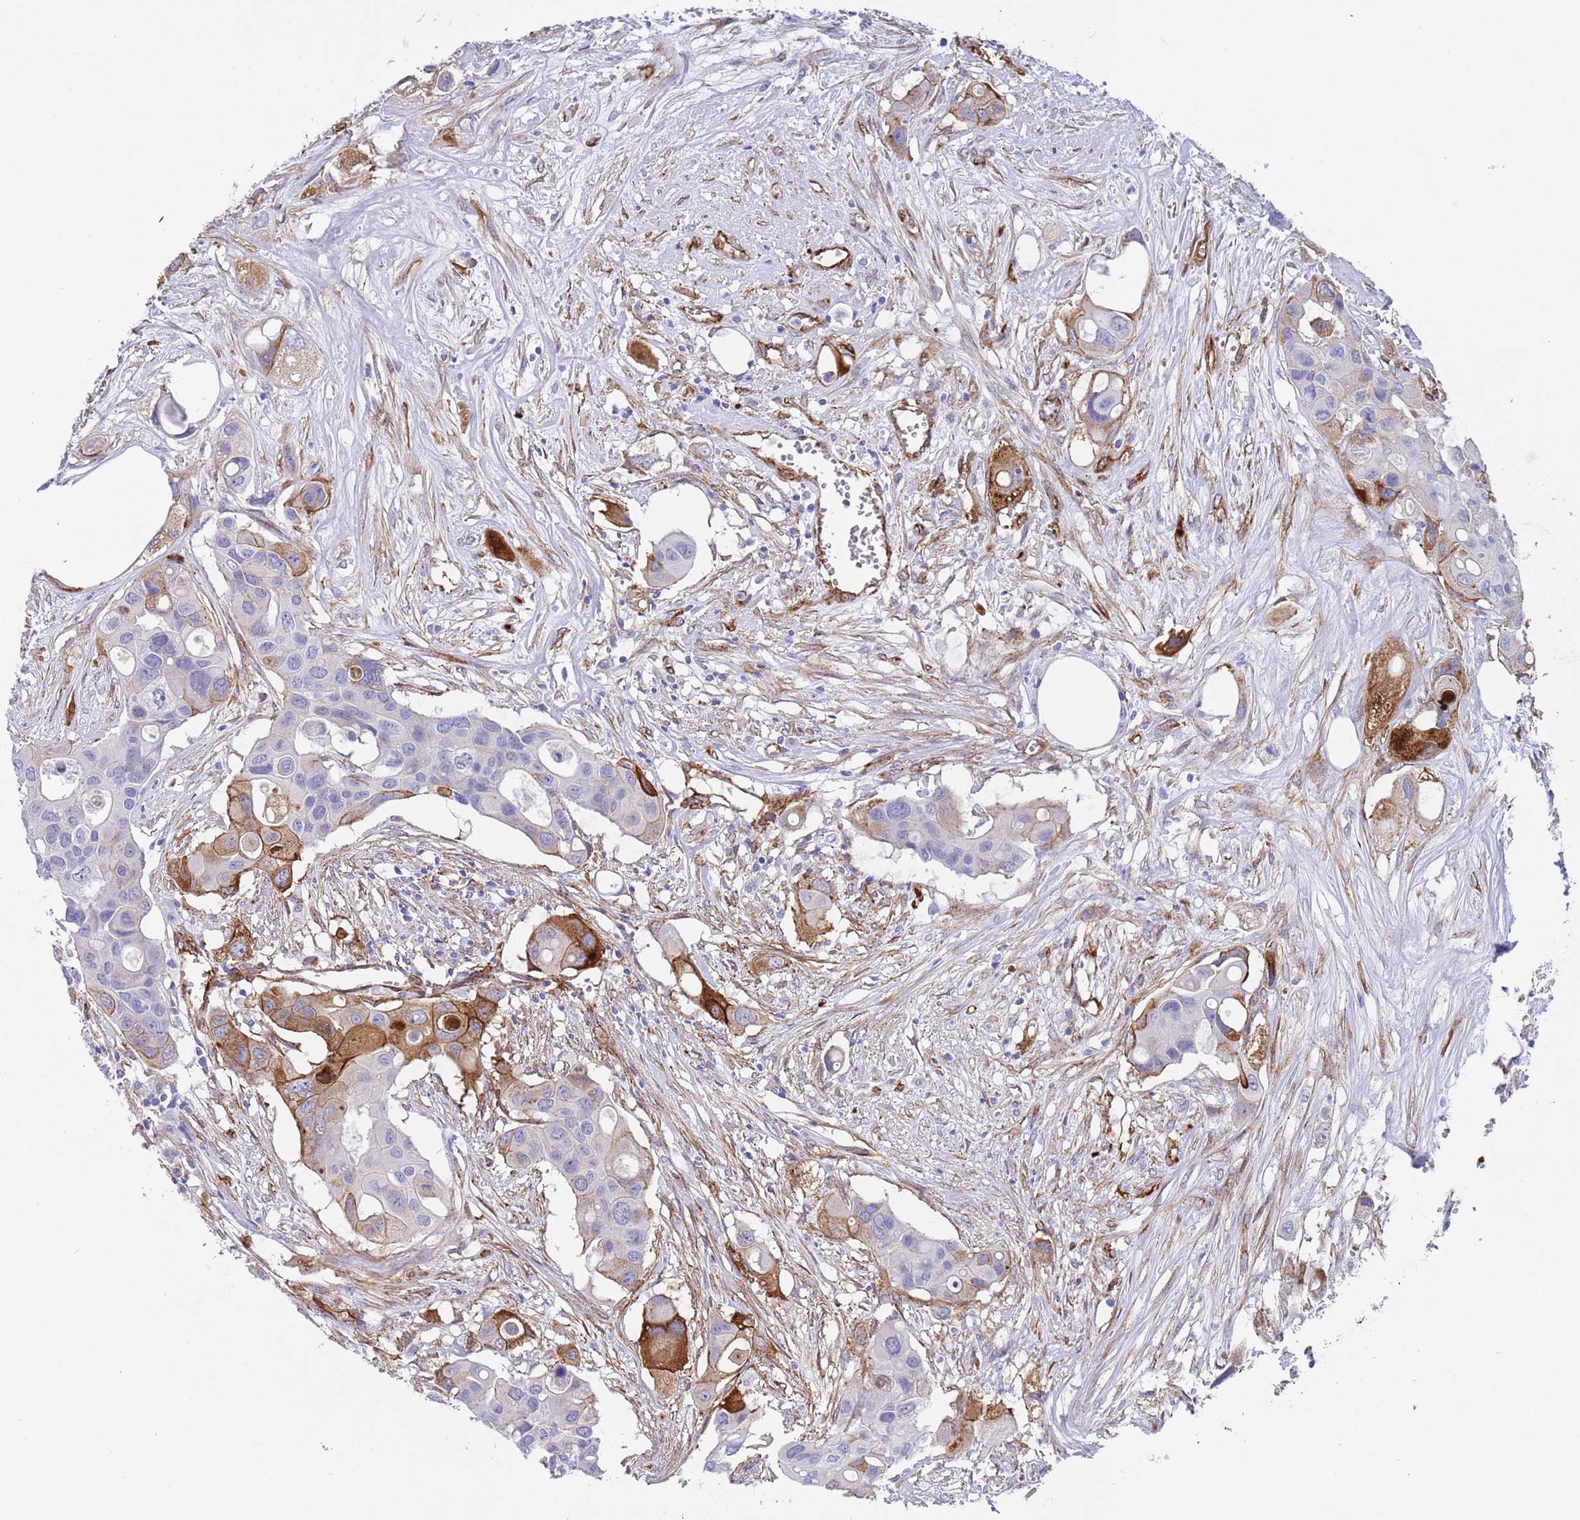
{"staining": {"intensity": "strong", "quantity": "<25%", "location": "cytoplasmic/membranous"}, "tissue": "colorectal cancer", "cell_type": "Tumor cells", "image_type": "cancer", "snomed": [{"axis": "morphology", "description": "Adenocarcinoma, NOS"}, {"axis": "topography", "description": "Colon"}], "caption": "Human adenocarcinoma (colorectal) stained for a protein (brown) displays strong cytoplasmic/membranous positive expression in about <25% of tumor cells.", "gene": "CAV2", "patient": {"sex": "male", "age": 77}}